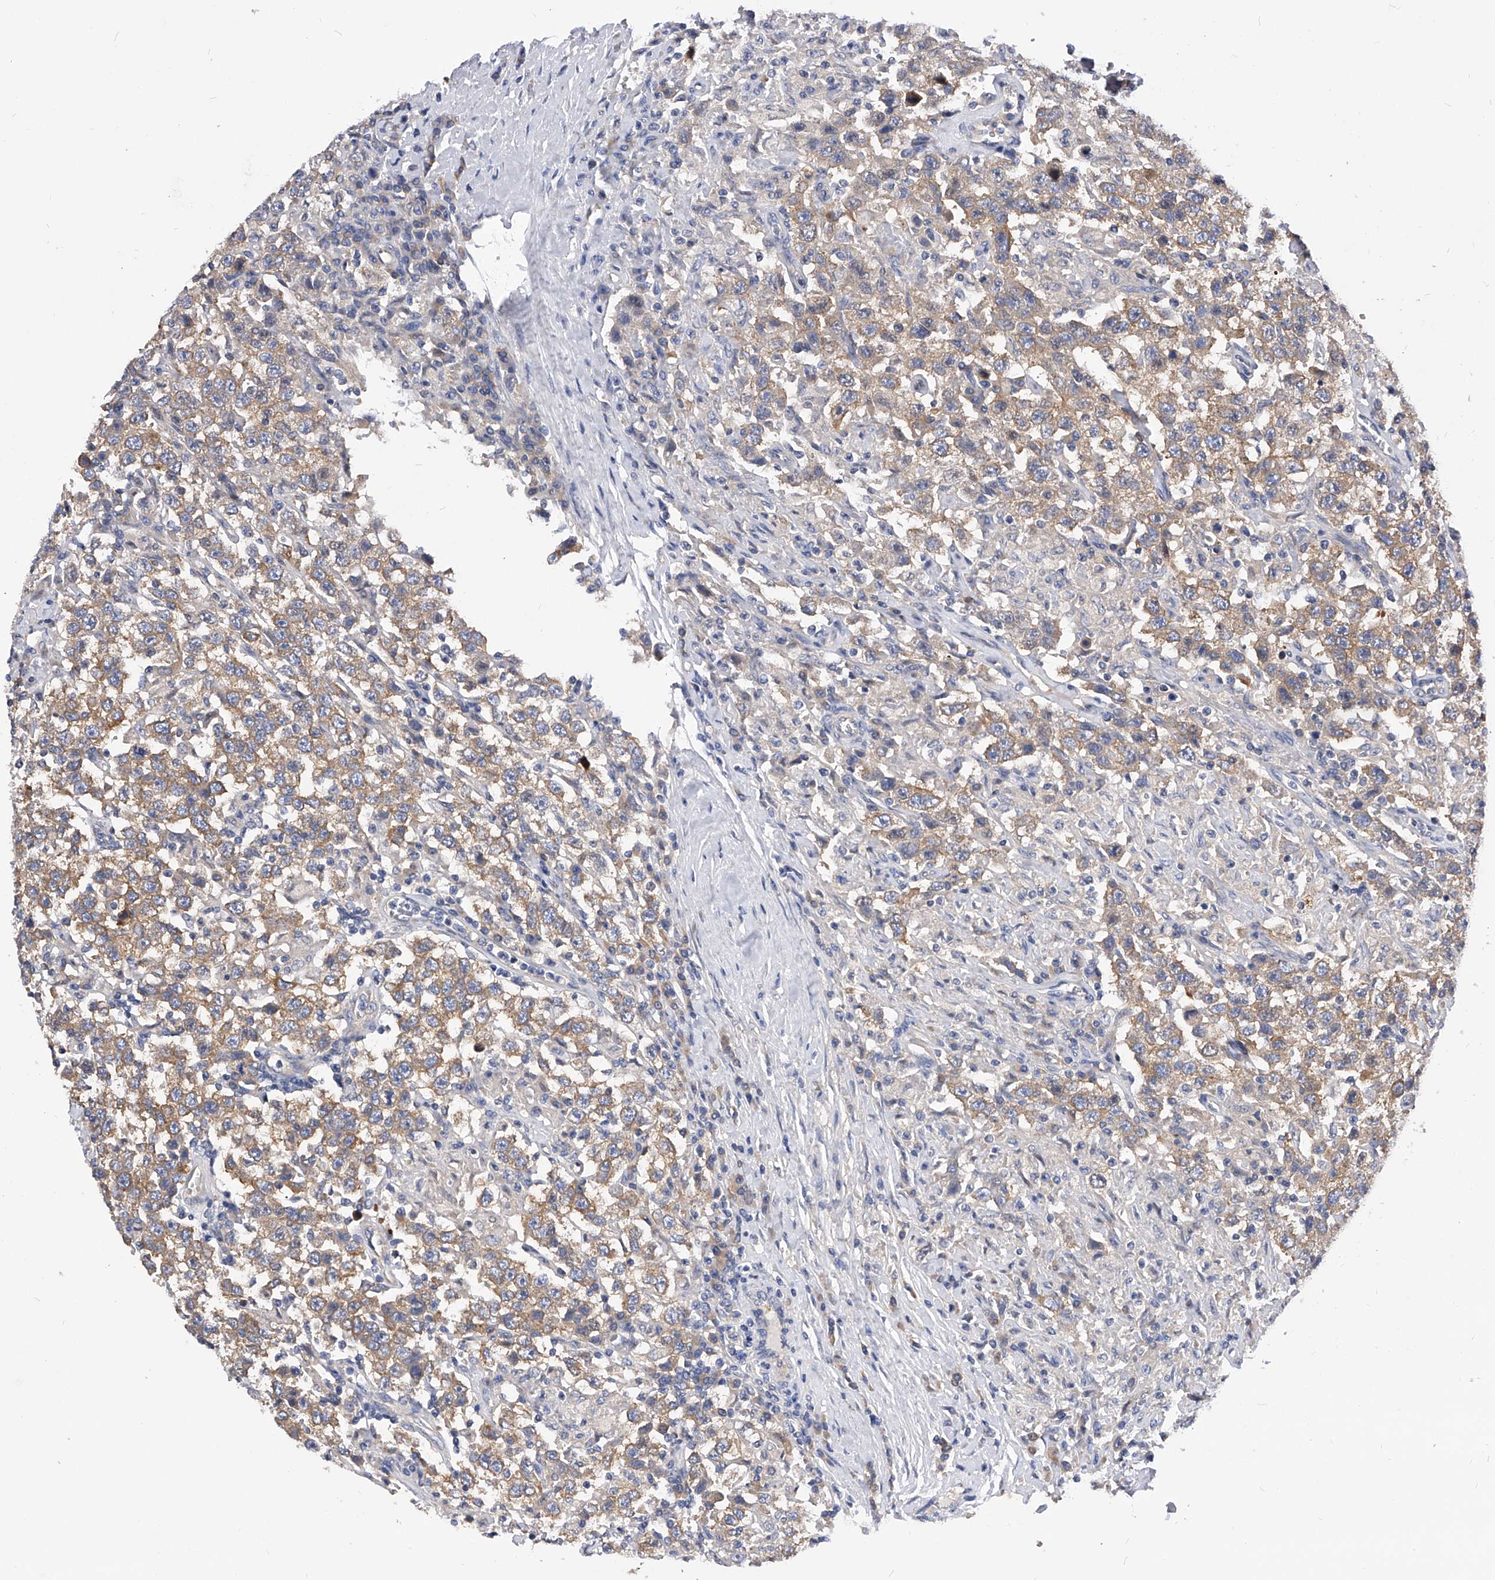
{"staining": {"intensity": "moderate", "quantity": ">75%", "location": "cytoplasmic/membranous"}, "tissue": "testis cancer", "cell_type": "Tumor cells", "image_type": "cancer", "snomed": [{"axis": "morphology", "description": "Seminoma, NOS"}, {"axis": "topography", "description": "Testis"}], "caption": "Immunohistochemistry photomicrograph of human testis cancer (seminoma) stained for a protein (brown), which reveals medium levels of moderate cytoplasmic/membranous positivity in approximately >75% of tumor cells.", "gene": "PPP5C", "patient": {"sex": "male", "age": 41}}